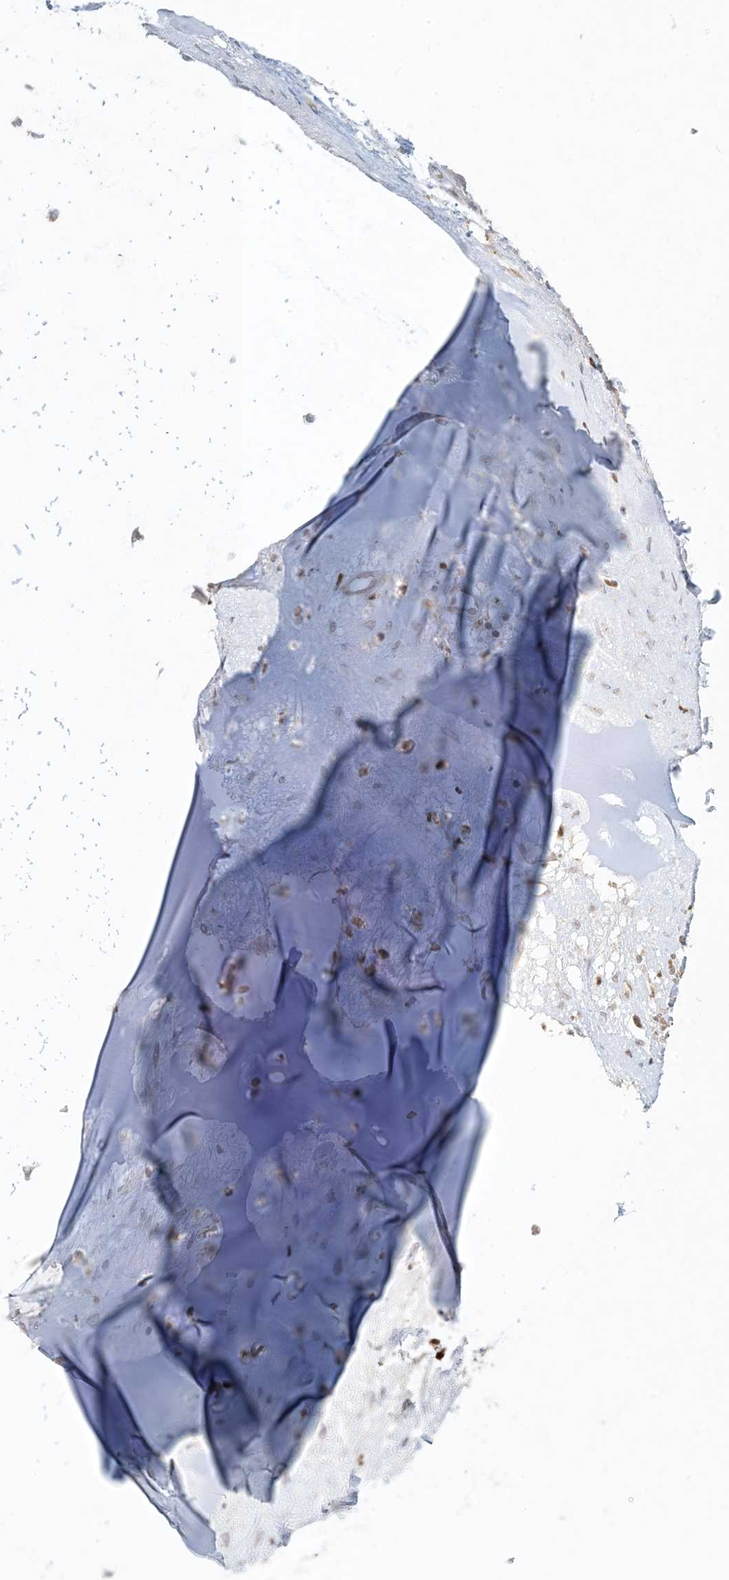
{"staining": {"intensity": "negative", "quantity": "none", "location": "none"}, "tissue": "adipose tissue", "cell_type": "Adipocytes", "image_type": "normal", "snomed": [{"axis": "morphology", "description": "Normal tissue, NOS"}, {"axis": "morphology", "description": "Basal cell carcinoma"}, {"axis": "topography", "description": "Cartilage tissue"}, {"axis": "topography", "description": "Nasopharynx"}, {"axis": "topography", "description": "Oral tissue"}], "caption": "DAB immunohistochemical staining of benign adipose tissue displays no significant expression in adipocytes.", "gene": "CTDNEP1", "patient": {"sex": "female", "age": 77}}